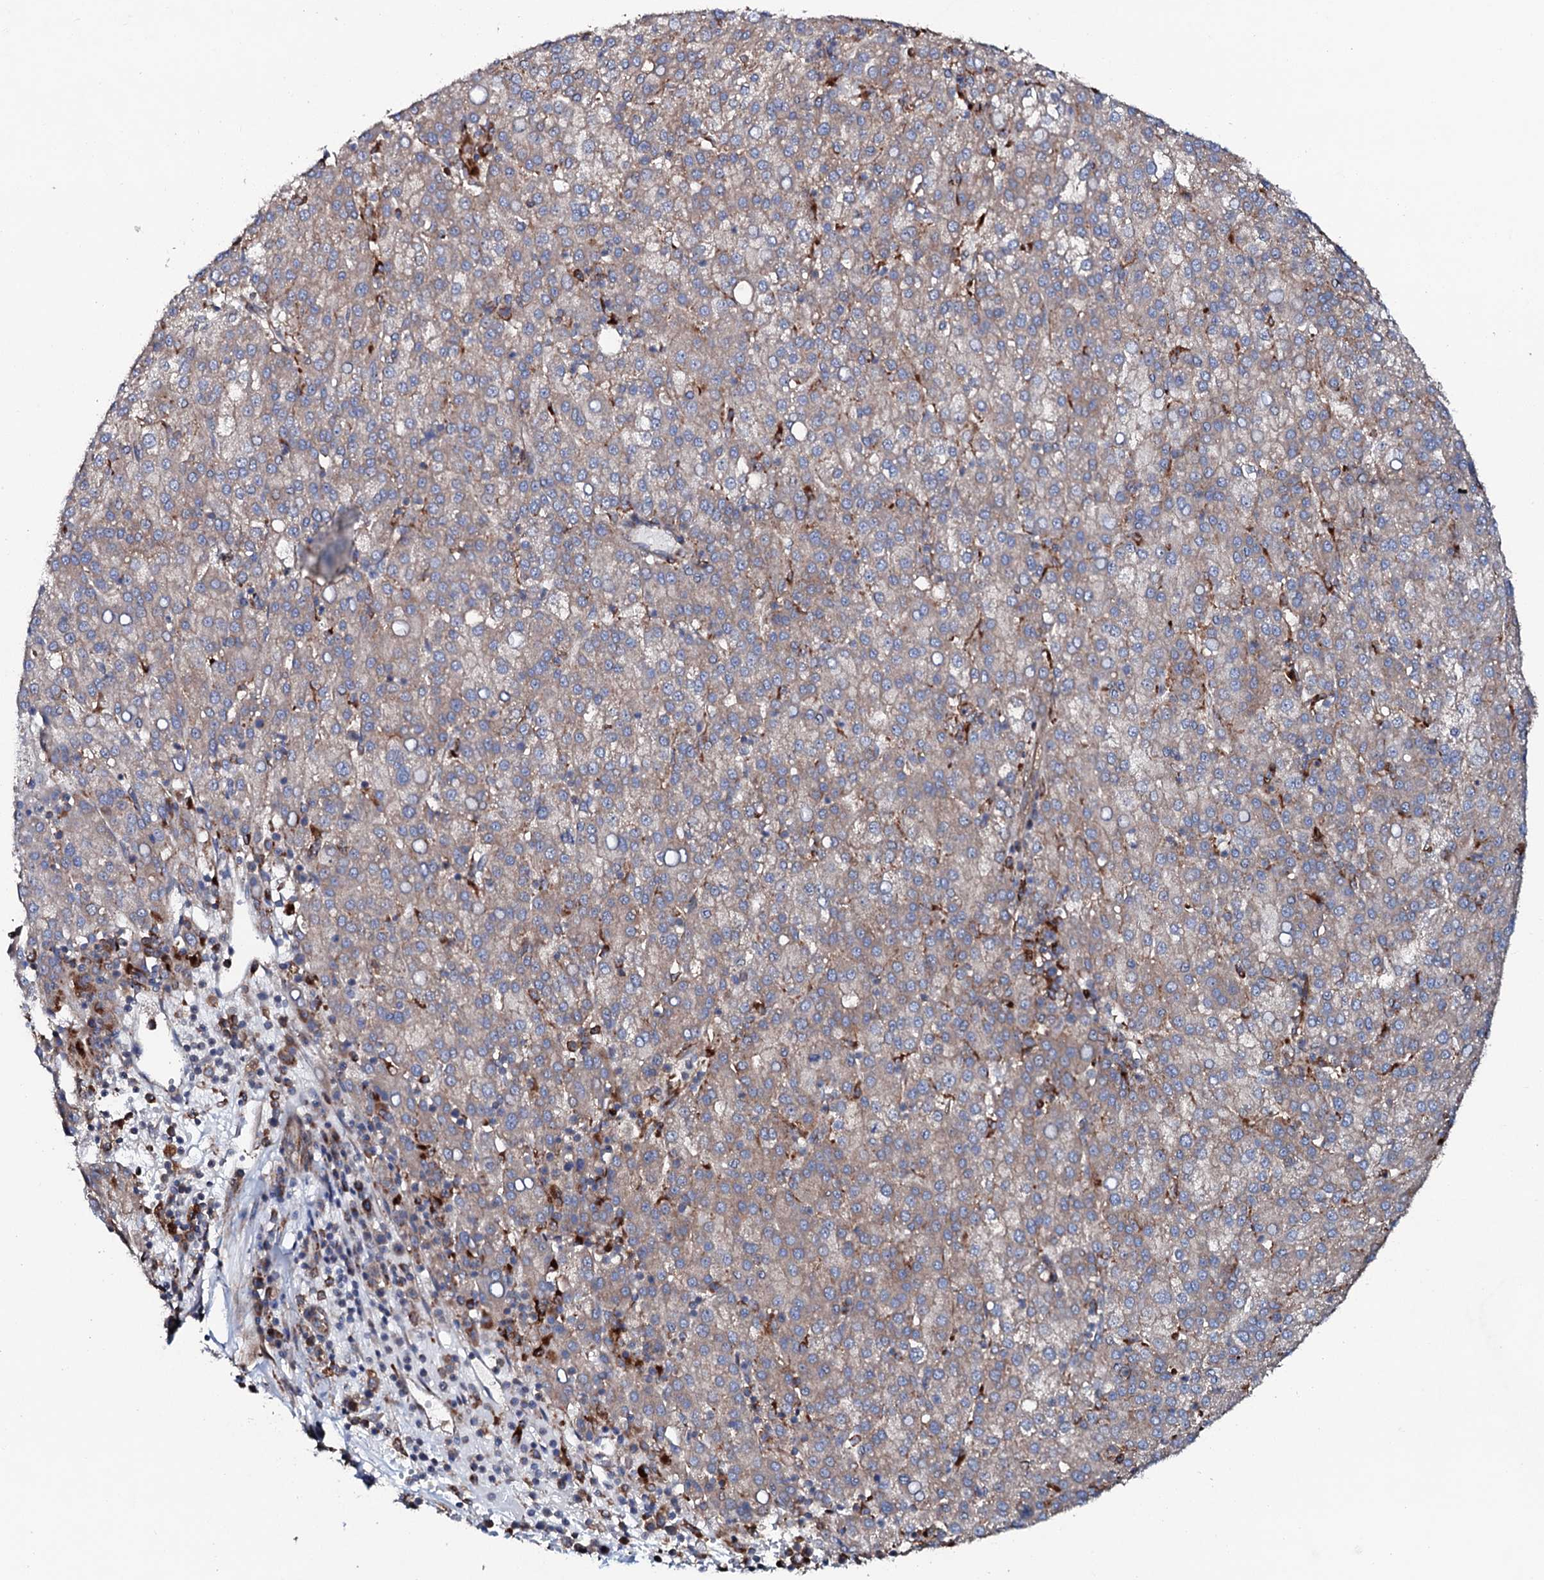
{"staining": {"intensity": "weak", "quantity": ">75%", "location": "cytoplasmic/membranous"}, "tissue": "liver cancer", "cell_type": "Tumor cells", "image_type": "cancer", "snomed": [{"axis": "morphology", "description": "Carcinoma, Hepatocellular, NOS"}, {"axis": "topography", "description": "Liver"}], "caption": "Liver cancer (hepatocellular carcinoma) tissue shows weak cytoplasmic/membranous expression in approximately >75% of tumor cells, visualized by immunohistochemistry. (brown staining indicates protein expression, while blue staining denotes nuclei).", "gene": "P2RX4", "patient": {"sex": "female", "age": 58}}